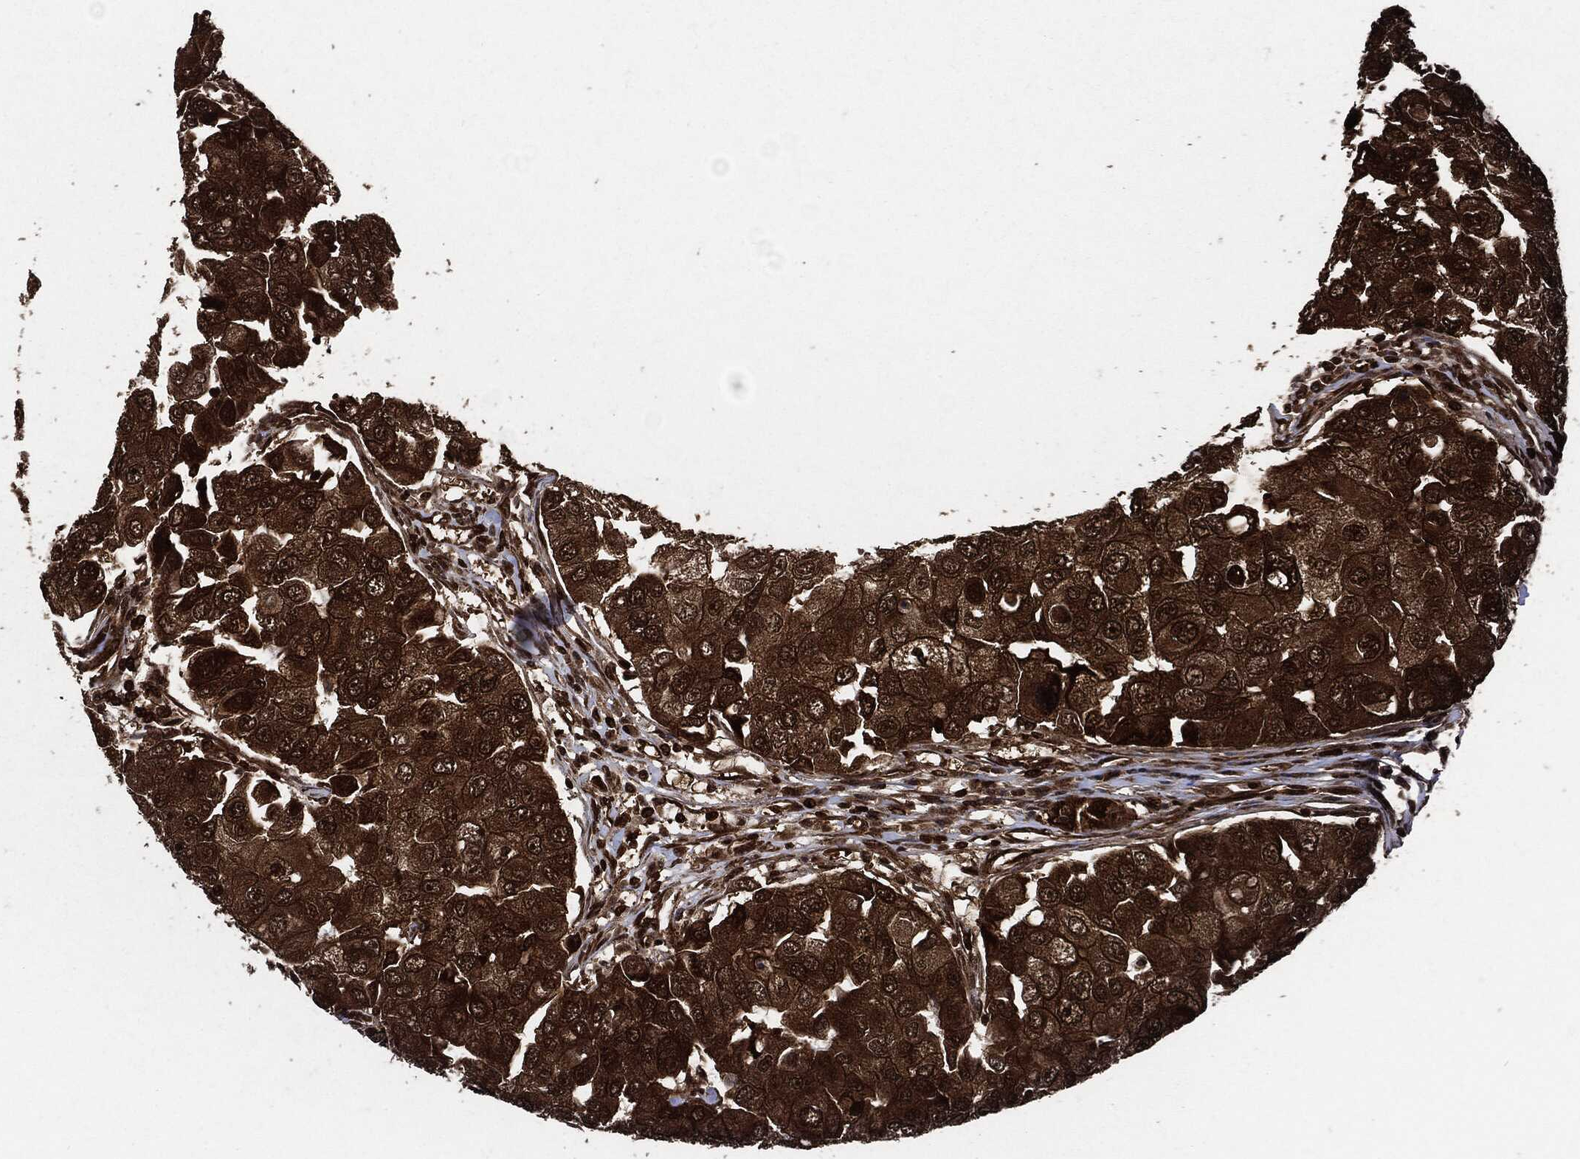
{"staining": {"intensity": "strong", "quantity": ">75%", "location": "cytoplasmic/membranous"}, "tissue": "breast cancer", "cell_type": "Tumor cells", "image_type": "cancer", "snomed": [{"axis": "morphology", "description": "Duct carcinoma"}, {"axis": "topography", "description": "Breast"}], "caption": "Approximately >75% of tumor cells in breast cancer (intraductal carcinoma) demonstrate strong cytoplasmic/membranous protein expression as visualized by brown immunohistochemical staining.", "gene": "YWHAB", "patient": {"sex": "female", "age": 27}}